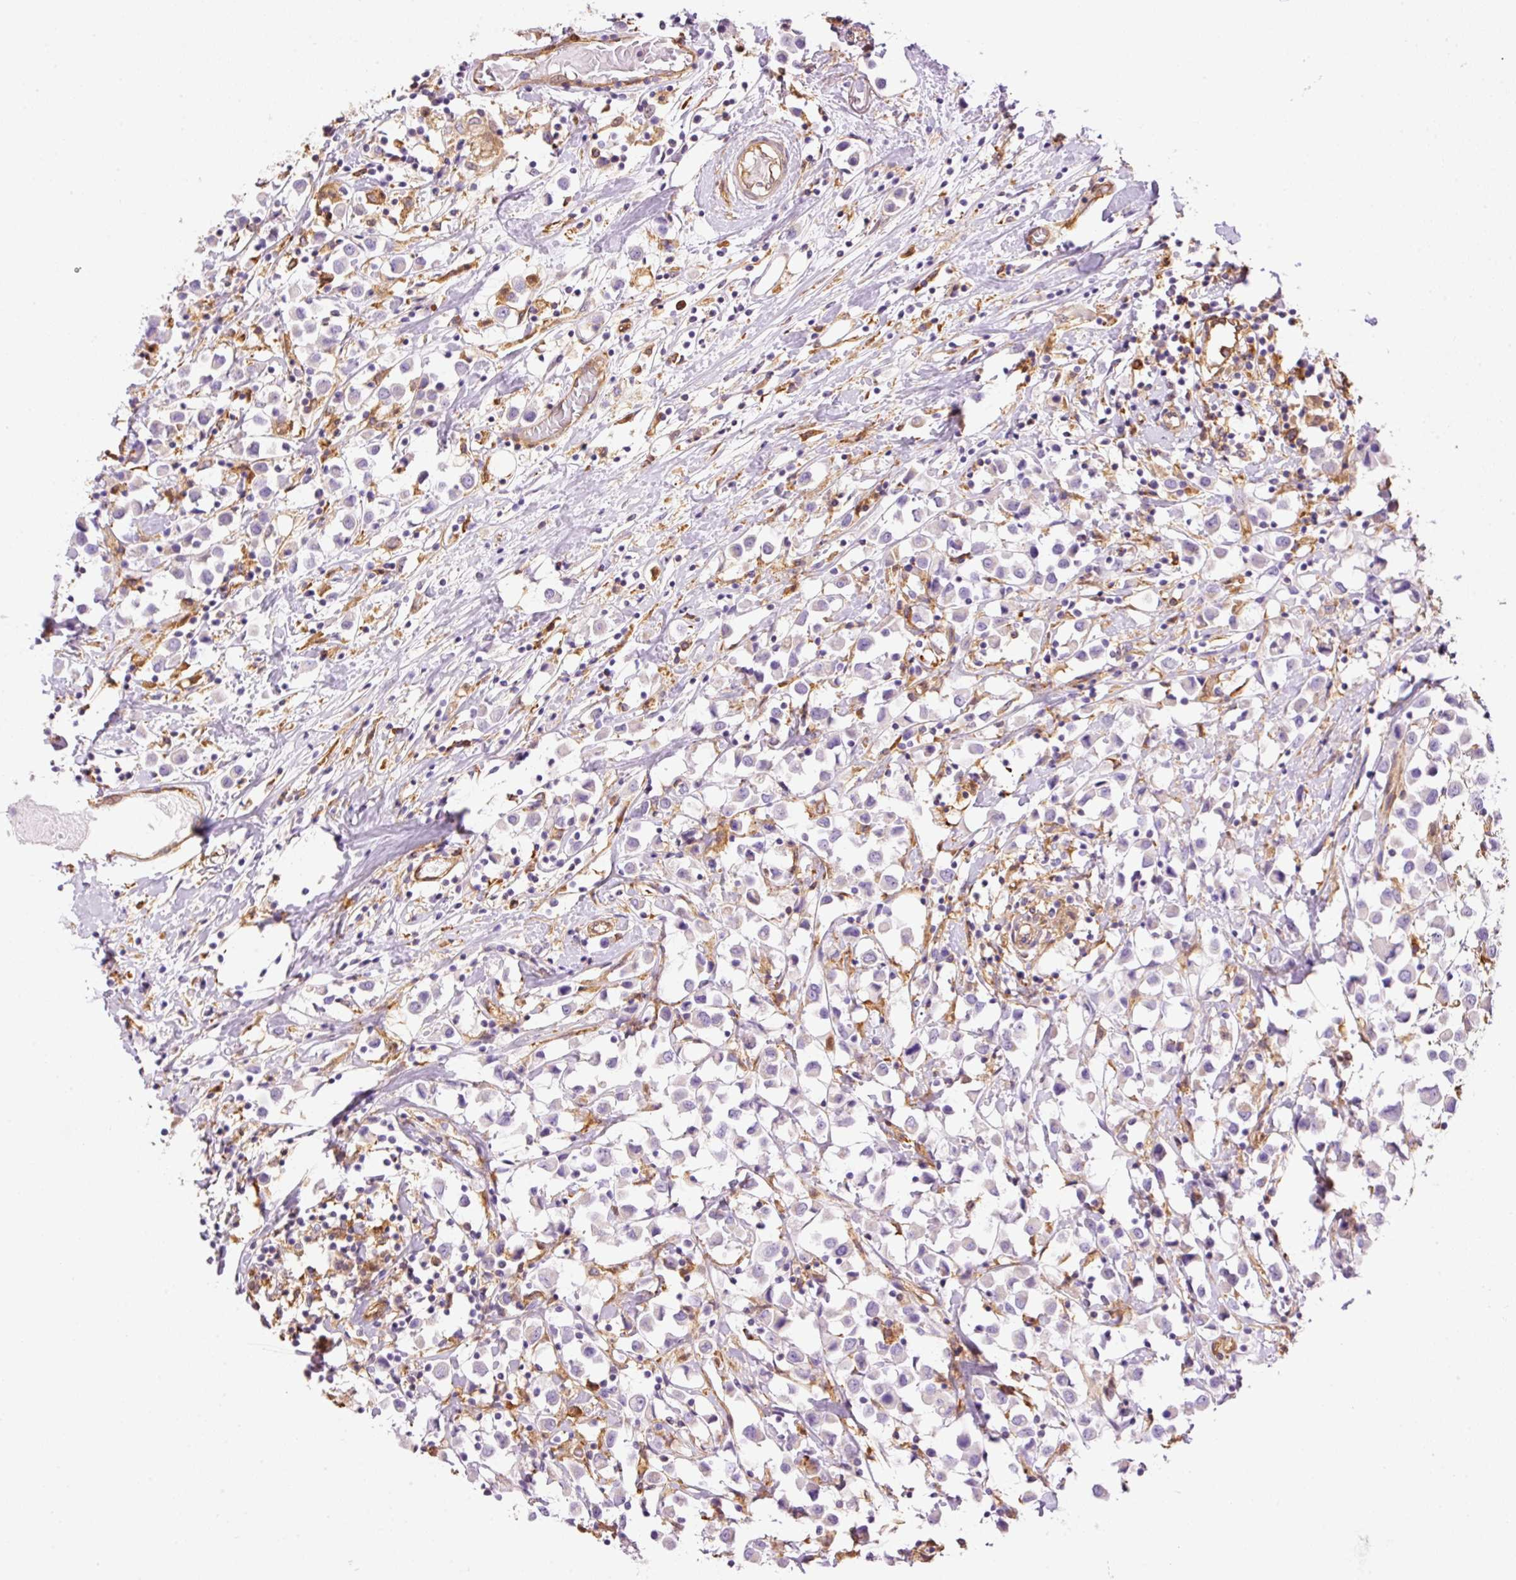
{"staining": {"intensity": "negative", "quantity": "none", "location": "none"}, "tissue": "breast cancer", "cell_type": "Tumor cells", "image_type": "cancer", "snomed": [{"axis": "morphology", "description": "Duct carcinoma"}, {"axis": "topography", "description": "Breast"}], "caption": "An image of human breast cancer (invasive ductal carcinoma) is negative for staining in tumor cells.", "gene": "IL10RB", "patient": {"sex": "female", "age": 61}}